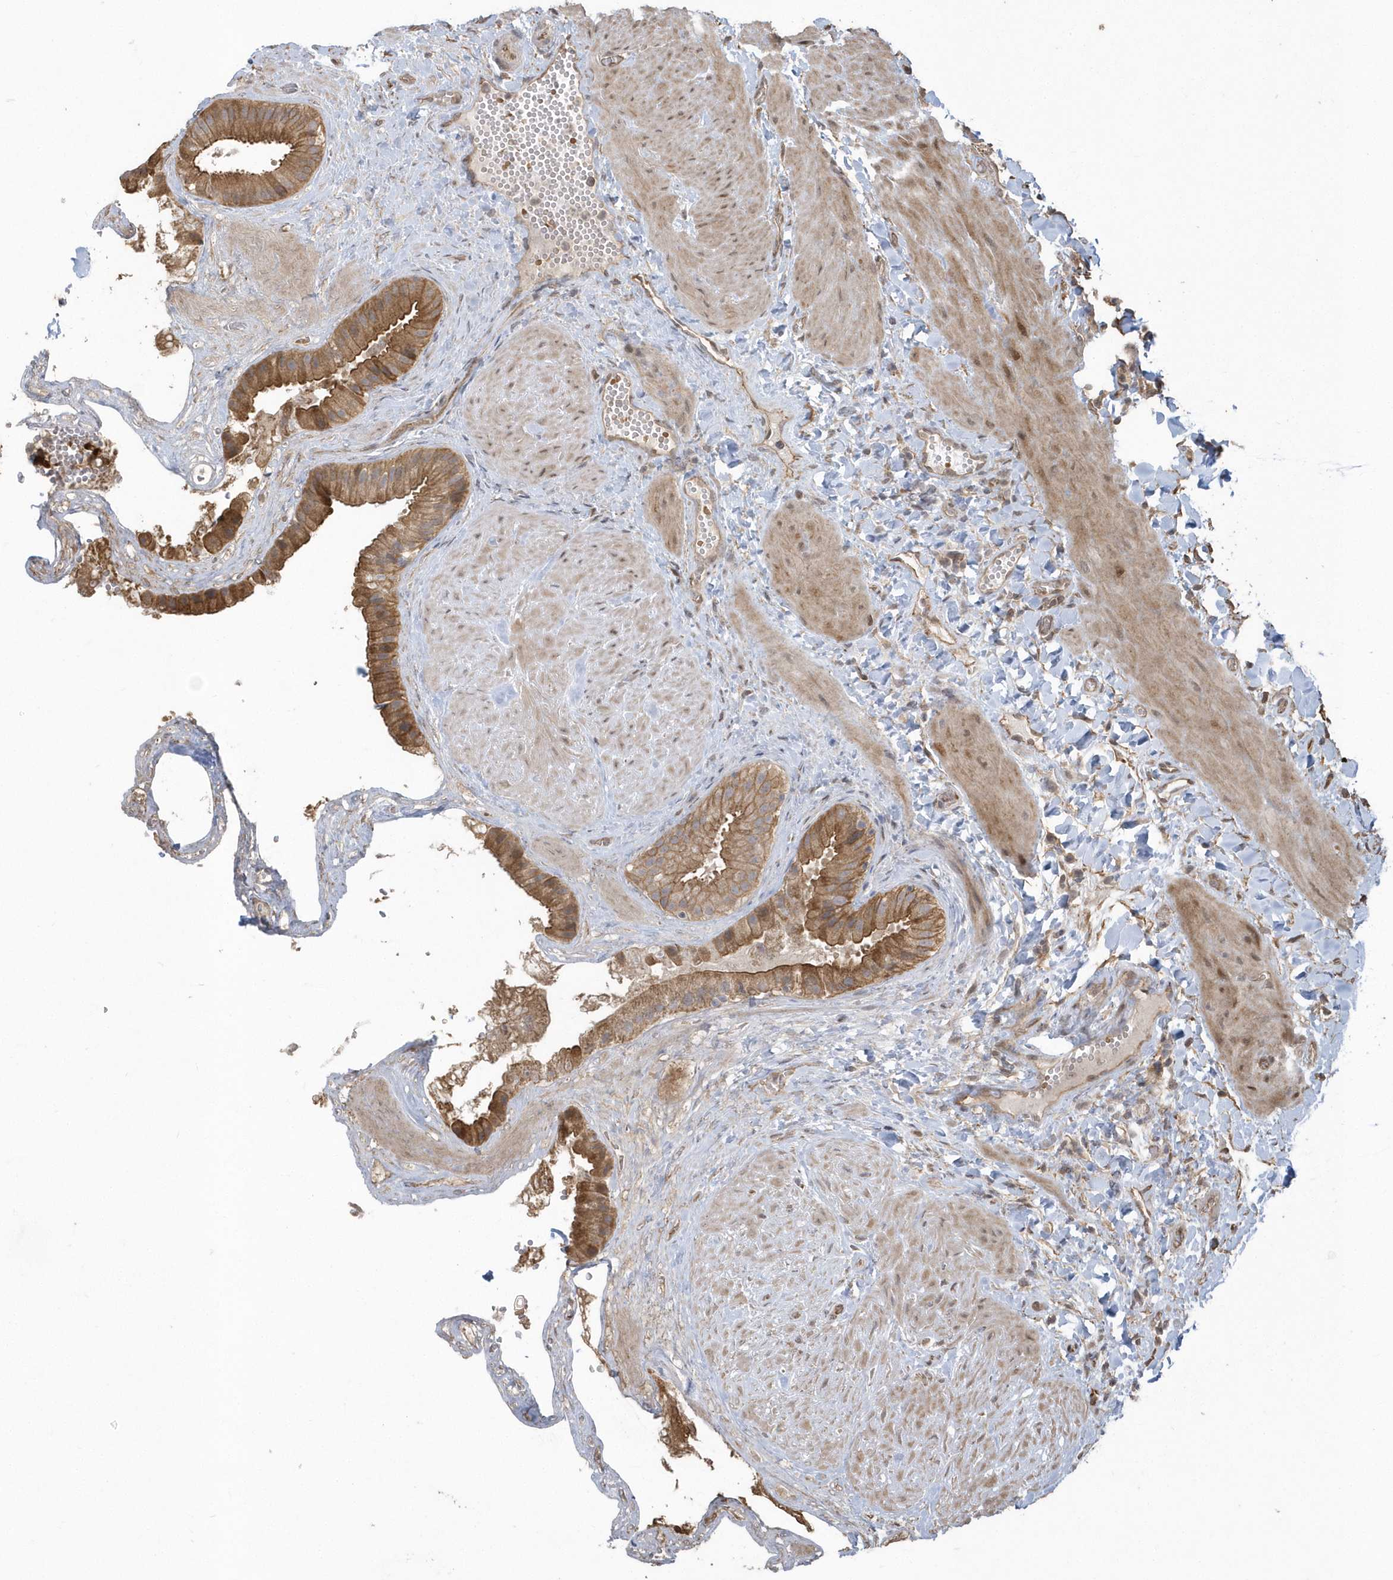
{"staining": {"intensity": "moderate", "quantity": ">75%", "location": "cytoplasmic/membranous"}, "tissue": "gallbladder", "cell_type": "Glandular cells", "image_type": "normal", "snomed": [{"axis": "morphology", "description": "Normal tissue, NOS"}, {"axis": "topography", "description": "Gallbladder"}], "caption": "Protein expression by IHC displays moderate cytoplasmic/membranous positivity in approximately >75% of glandular cells in benign gallbladder.", "gene": "HERPUD1", "patient": {"sex": "male", "age": 55}}